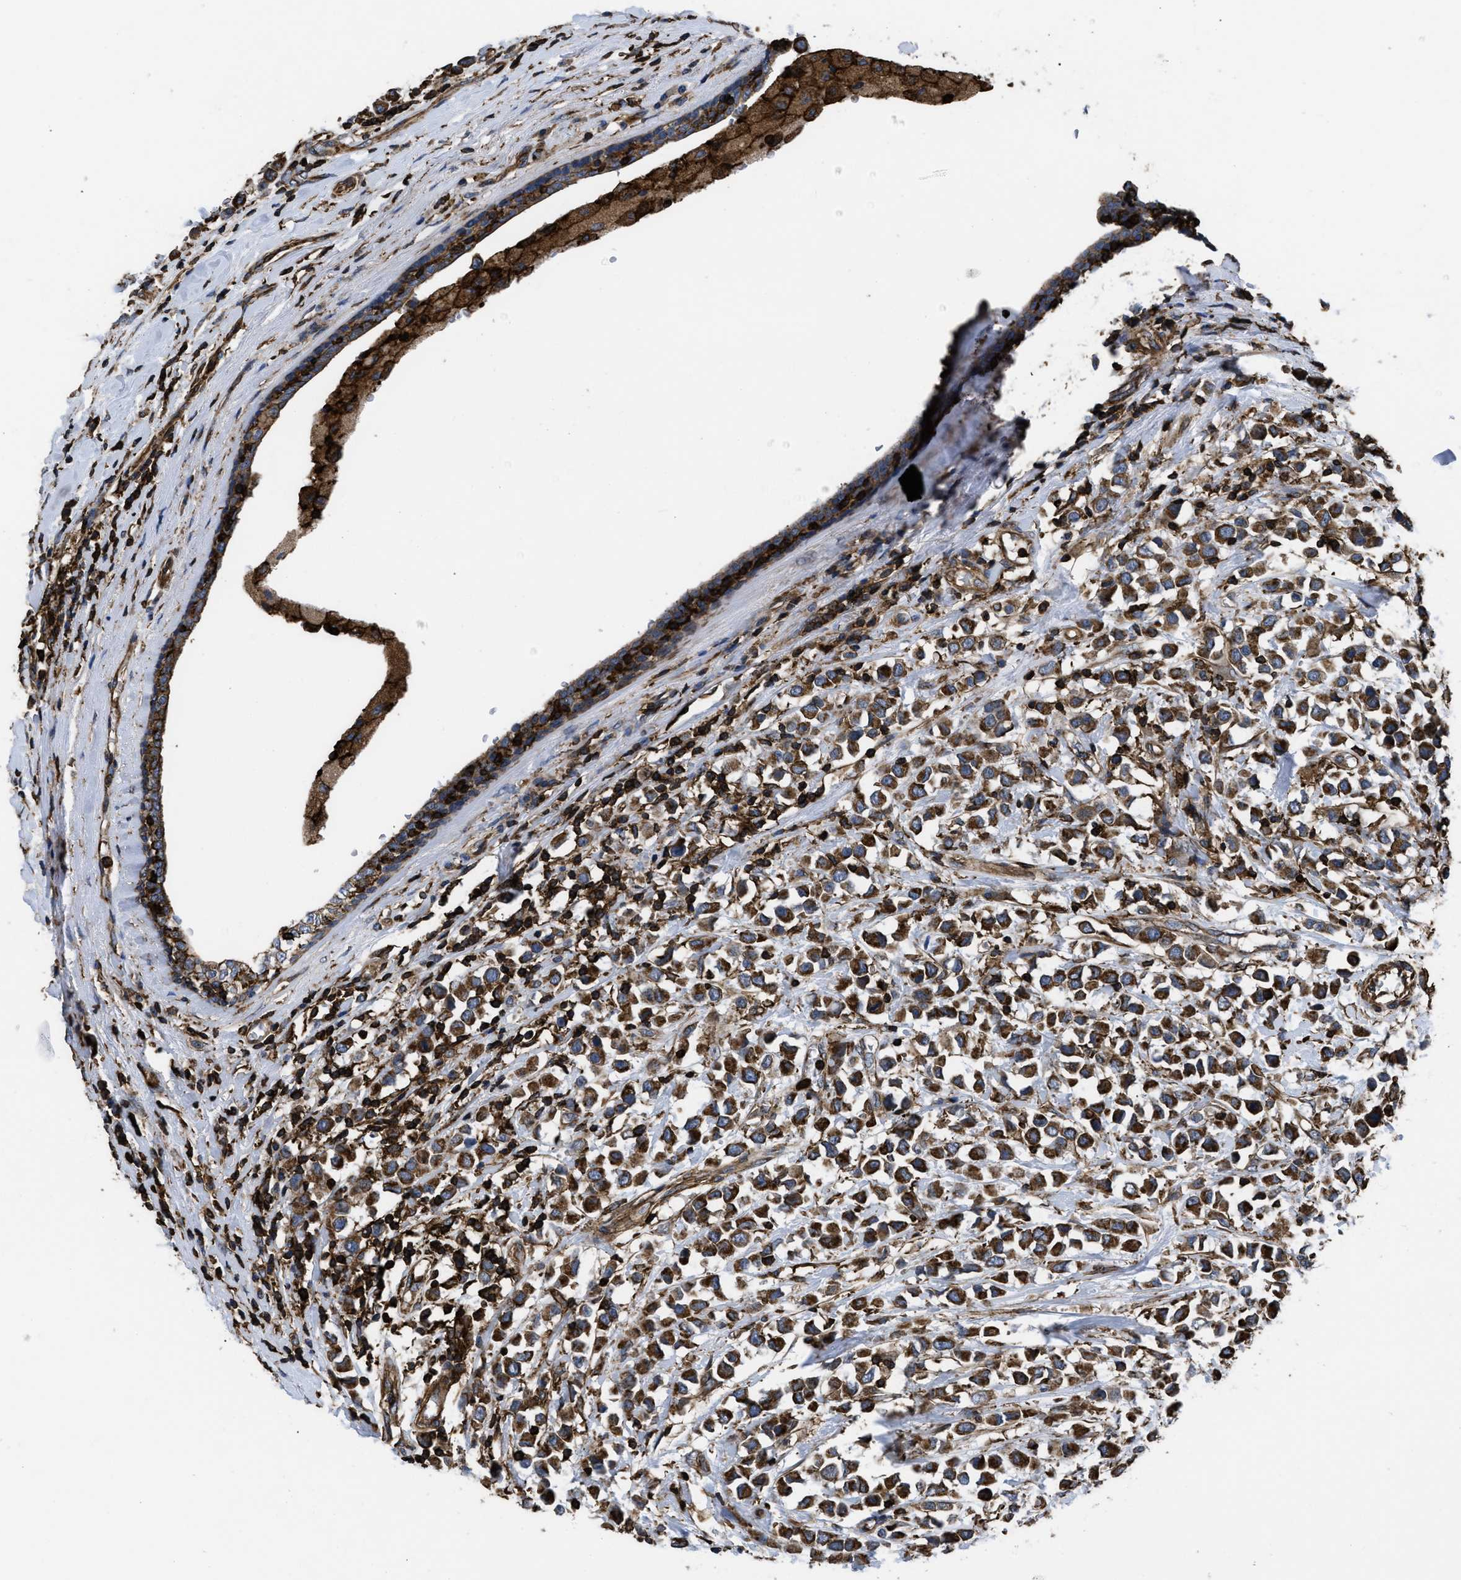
{"staining": {"intensity": "strong", "quantity": ">75%", "location": "cytoplasmic/membranous"}, "tissue": "breast cancer", "cell_type": "Tumor cells", "image_type": "cancer", "snomed": [{"axis": "morphology", "description": "Duct carcinoma"}, {"axis": "topography", "description": "Breast"}], "caption": "Immunohistochemical staining of human breast cancer demonstrates high levels of strong cytoplasmic/membranous positivity in approximately >75% of tumor cells.", "gene": "SCUBE2", "patient": {"sex": "female", "age": 61}}